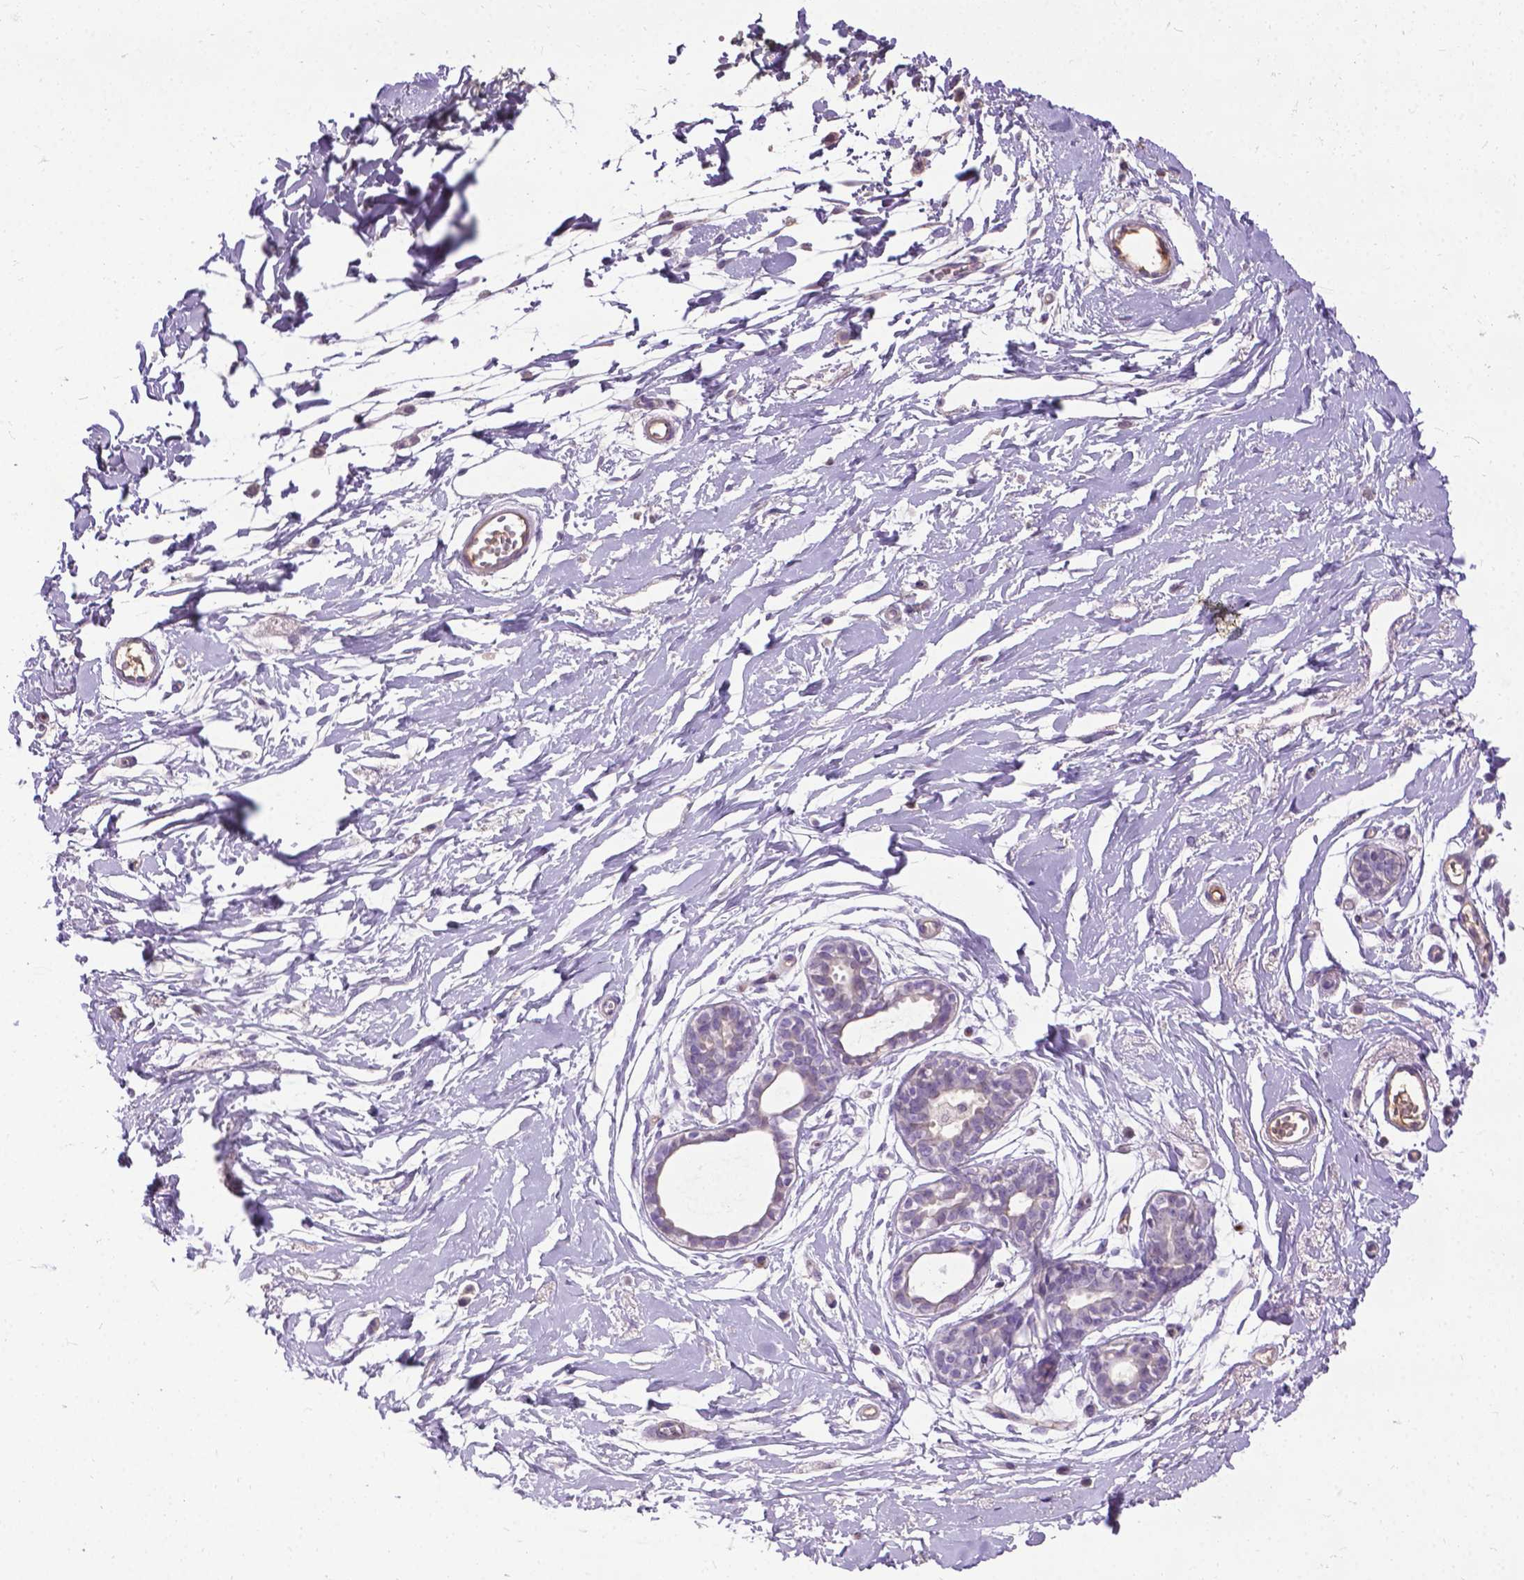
{"staining": {"intensity": "negative", "quantity": "none", "location": "none"}, "tissue": "breast", "cell_type": "Adipocytes", "image_type": "normal", "snomed": [{"axis": "morphology", "description": "Normal tissue, NOS"}, {"axis": "topography", "description": "Breast"}], "caption": "A micrograph of human breast is negative for staining in adipocytes. (DAB immunohistochemistry with hematoxylin counter stain).", "gene": "JAK3", "patient": {"sex": "female", "age": 49}}